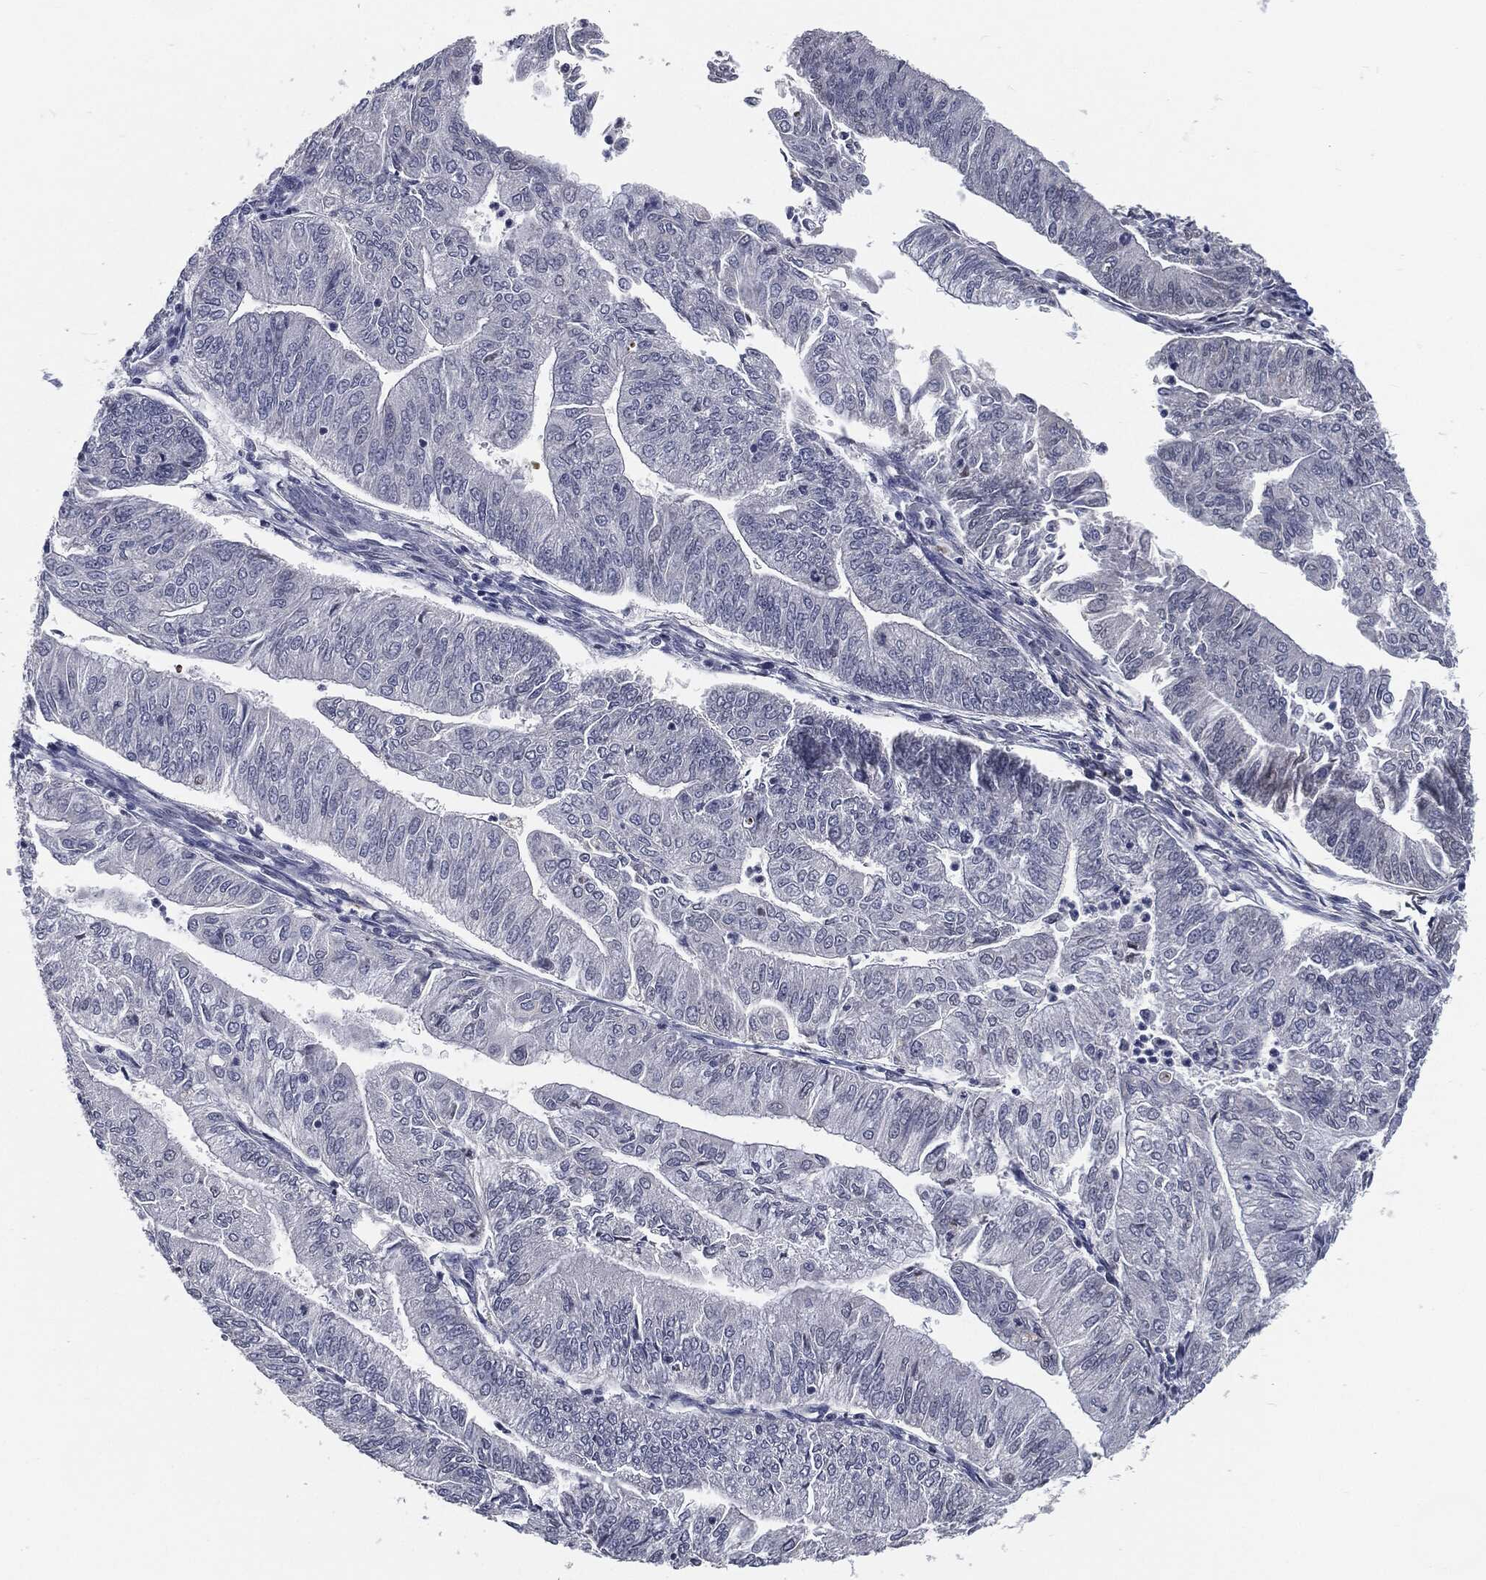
{"staining": {"intensity": "negative", "quantity": "none", "location": "none"}, "tissue": "endometrial cancer", "cell_type": "Tumor cells", "image_type": "cancer", "snomed": [{"axis": "morphology", "description": "Adenocarcinoma, NOS"}, {"axis": "topography", "description": "Endometrium"}], "caption": "Immunohistochemistry of human endometrial adenocarcinoma exhibits no staining in tumor cells.", "gene": "ANXA1", "patient": {"sex": "female", "age": 59}}